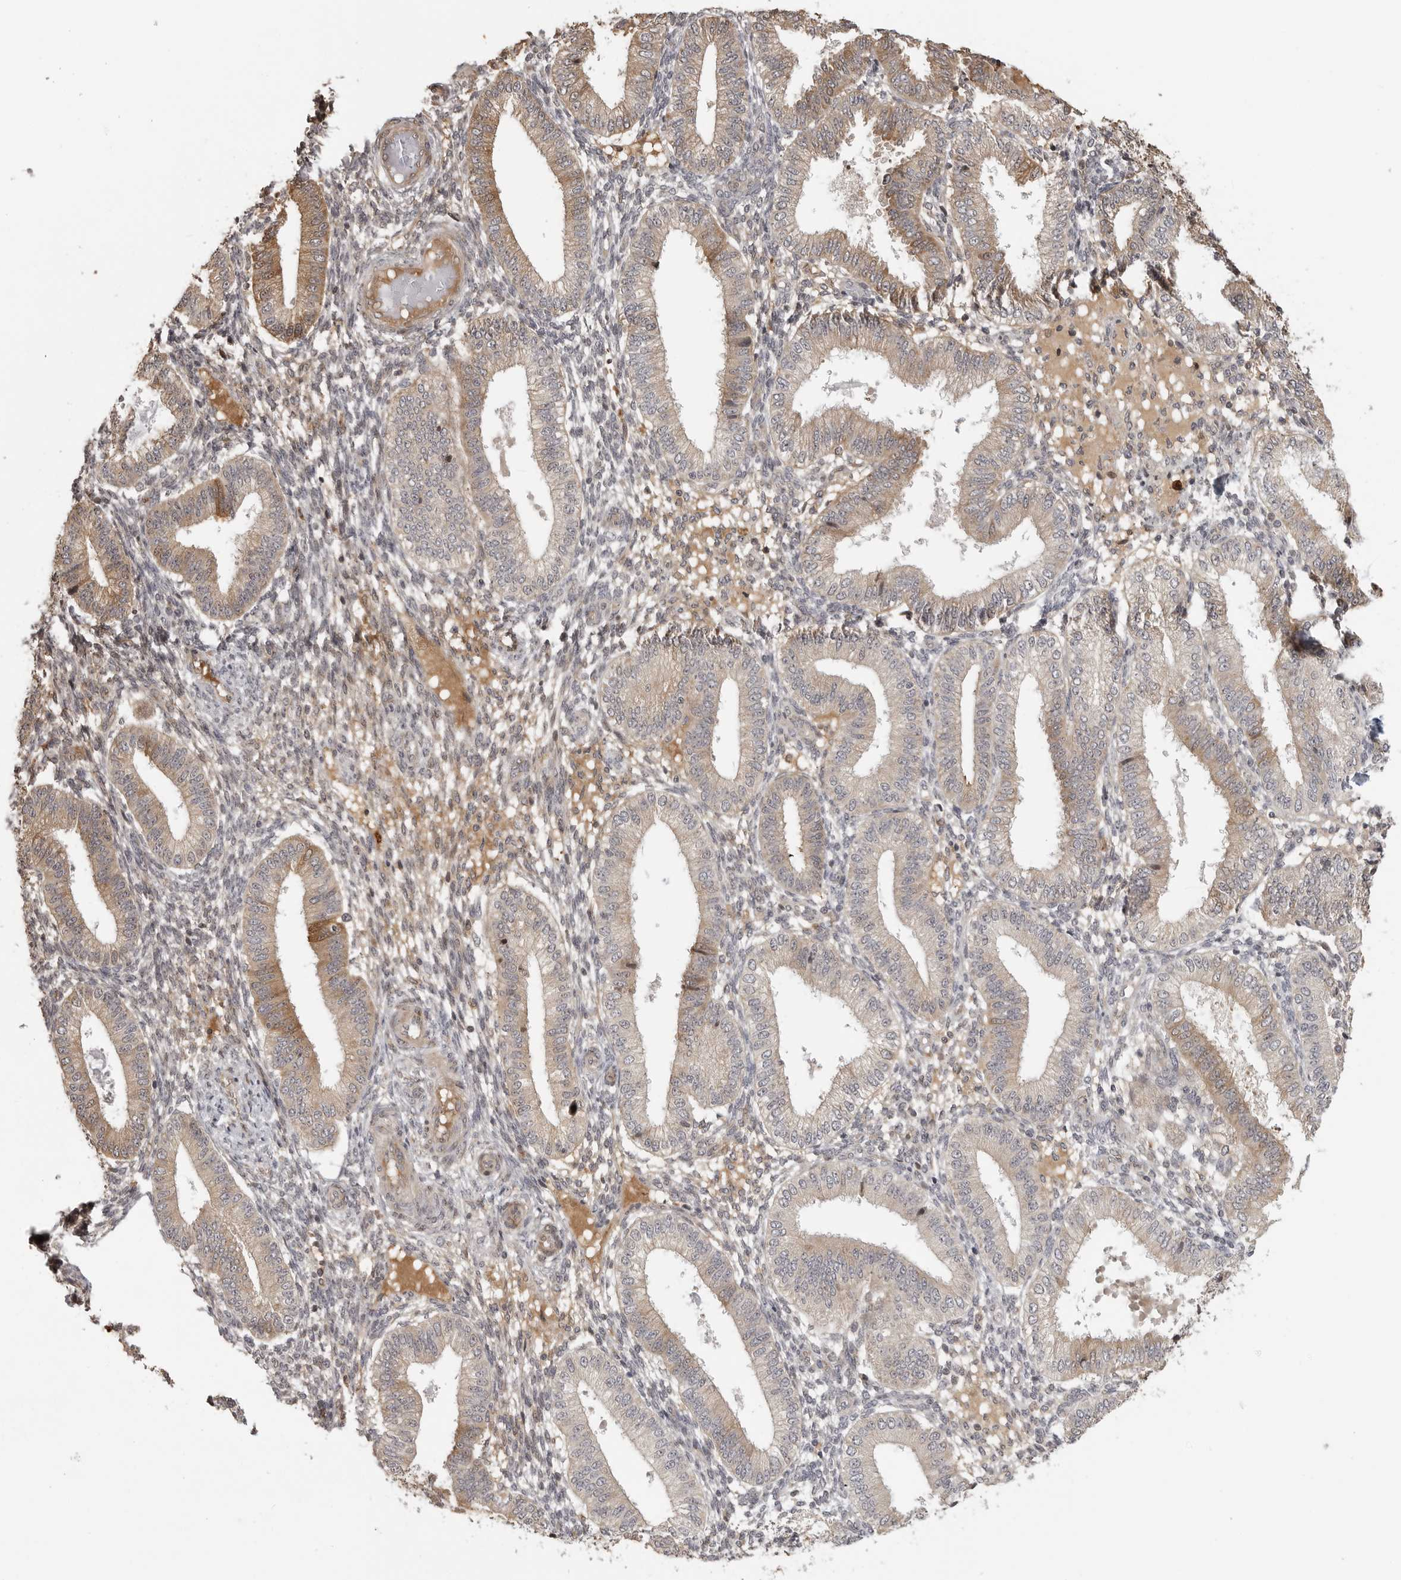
{"staining": {"intensity": "weak", "quantity": "<25%", "location": "cytoplasmic/membranous"}, "tissue": "endometrium", "cell_type": "Cells in endometrial stroma", "image_type": "normal", "snomed": [{"axis": "morphology", "description": "Normal tissue, NOS"}, {"axis": "topography", "description": "Endometrium"}], "caption": "Immunohistochemistry (IHC) histopathology image of benign endometrium: endometrium stained with DAB displays no significant protein expression in cells in endometrial stroma.", "gene": "IDO1", "patient": {"sex": "female", "age": 39}}